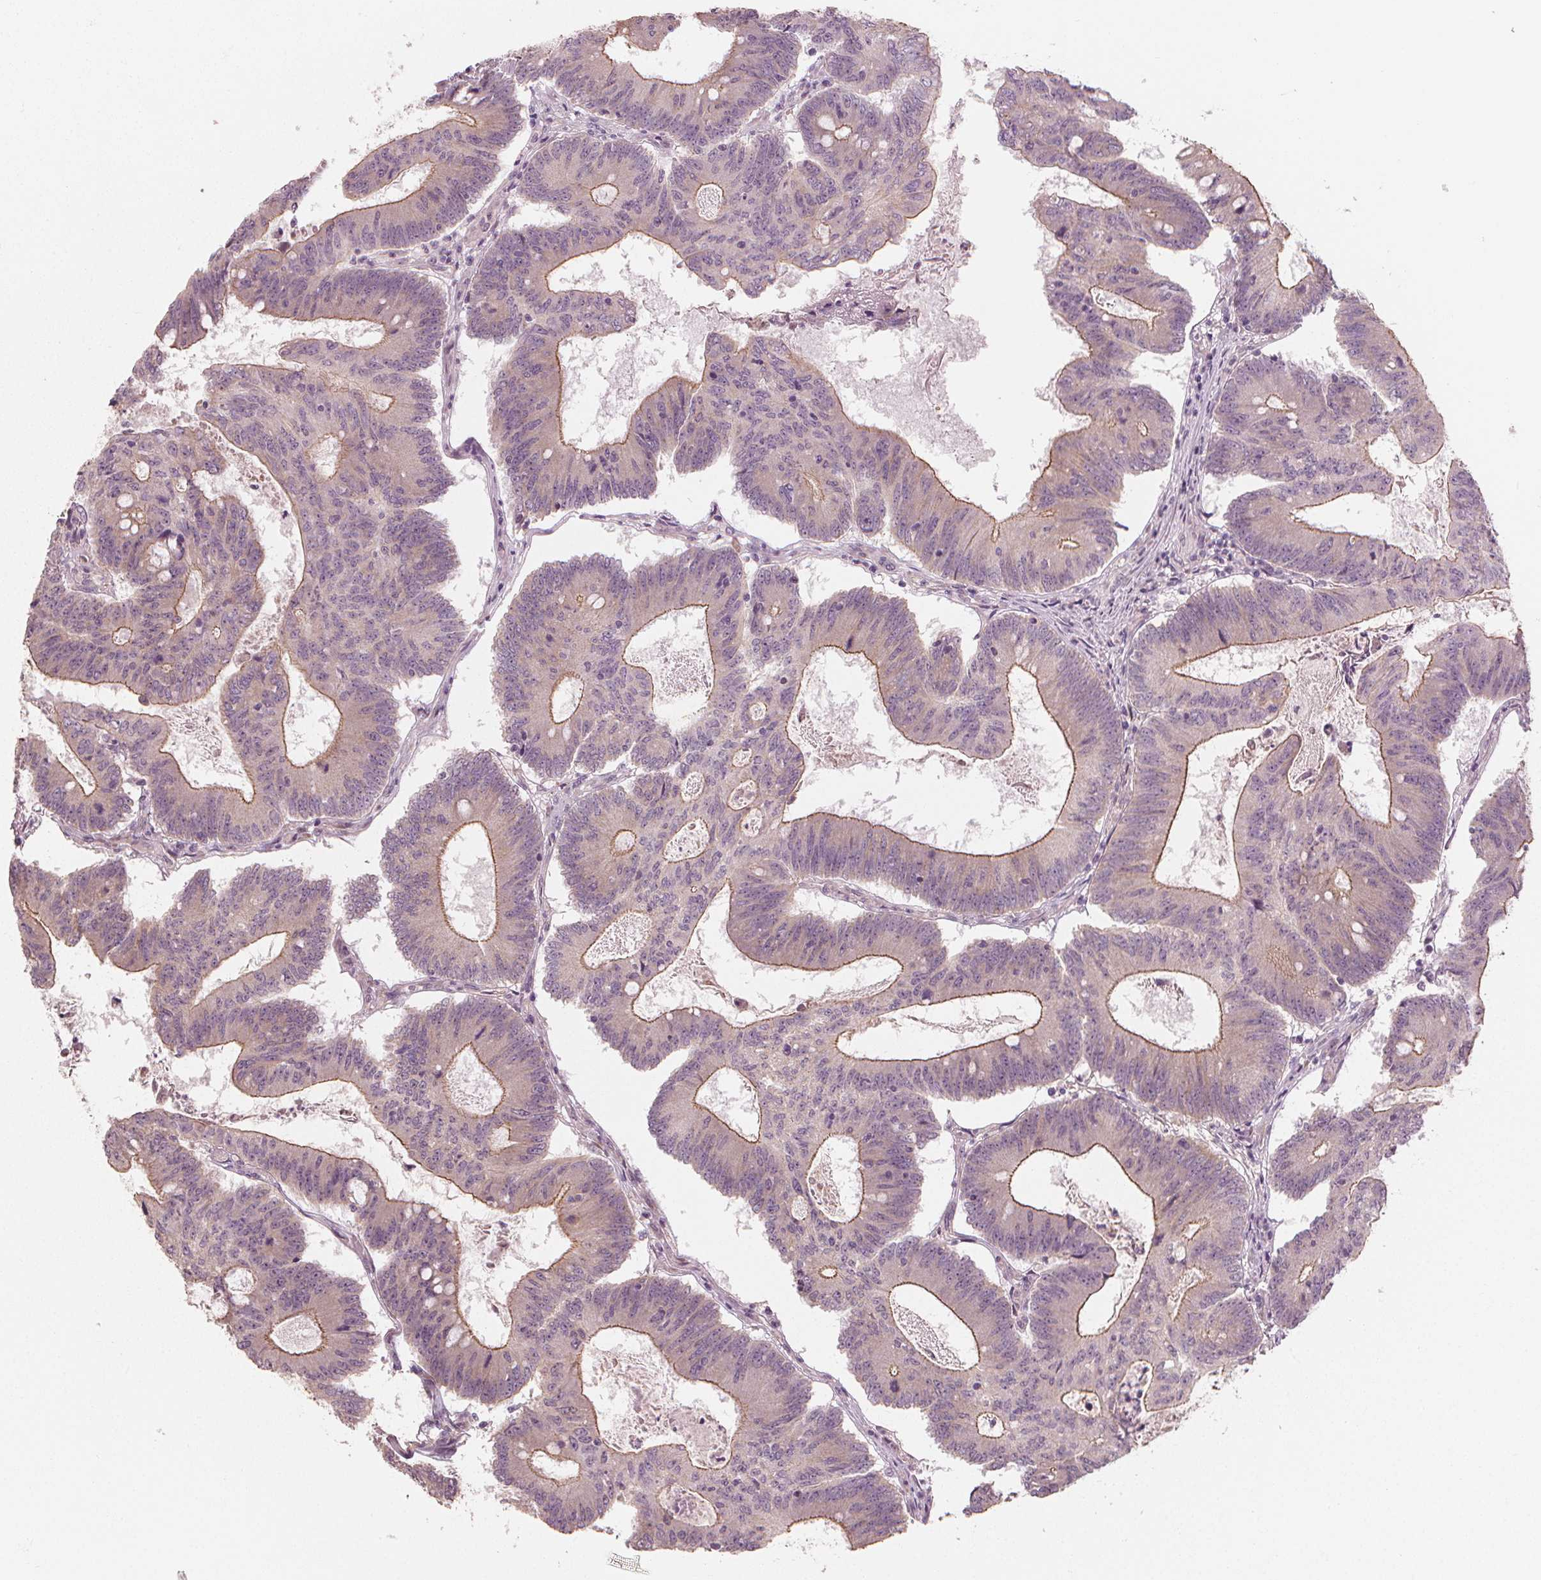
{"staining": {"intensity": "moderate", "quantity": "<25%", "location": "cytoplasmic/membranous"}, "tissue": "colorectal cancer", "cell_type": "Tumor cells", "image_type": "cancer", "snomed": [{"axis": "morphology", "description": "Adenocarcinoma, NOS"}, {"axis": "topography", "description": "Colon"}], "caption": "Approximately <25% of tumor cells in adenocarcinoma (colorectal) show moderate cytoplasmic/membranous protein positivity as visualized by brown immunohistochemical staining.", "gene": "CLBA1", "patient": {"sex": "female", "age": 70}}